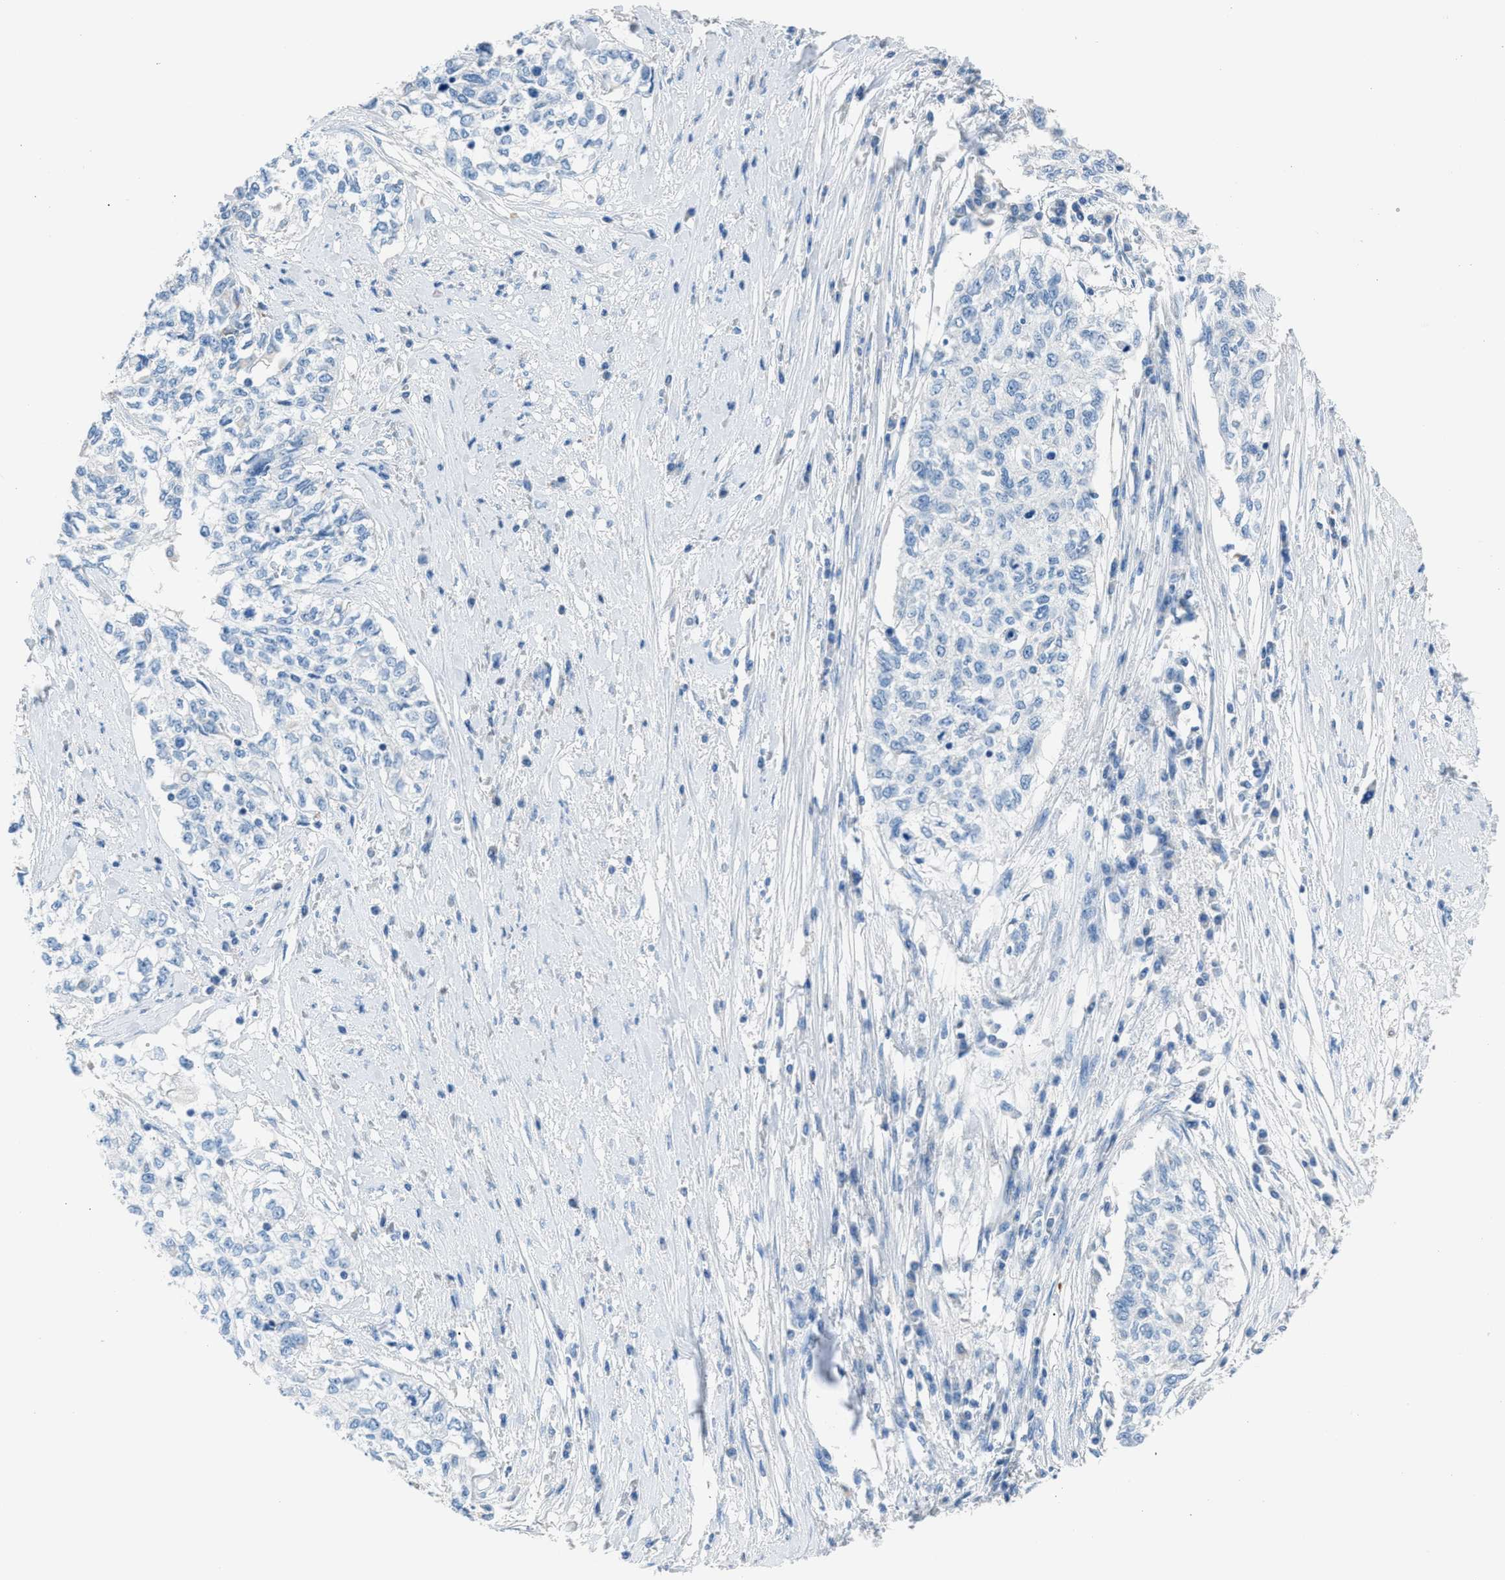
{"staining": {"intensity": "negative", "quantity": "none", "location": "none"}, "tissue": "cervical cancer", "cell_type": "Tumor cells", "image_type": "cancer", "snomed": [{"axis": "morphology", "description": "Squamous cell carcinoma, NOS"}, {"axis": "topography", "description": "Cervix"}], "caption": "An image of human cervical cancer (squamous cell carcinoma) is negative for staining in tumor cells.", "gene": "CLEC10A", "patient": {"sex": "female", "age": 57}}